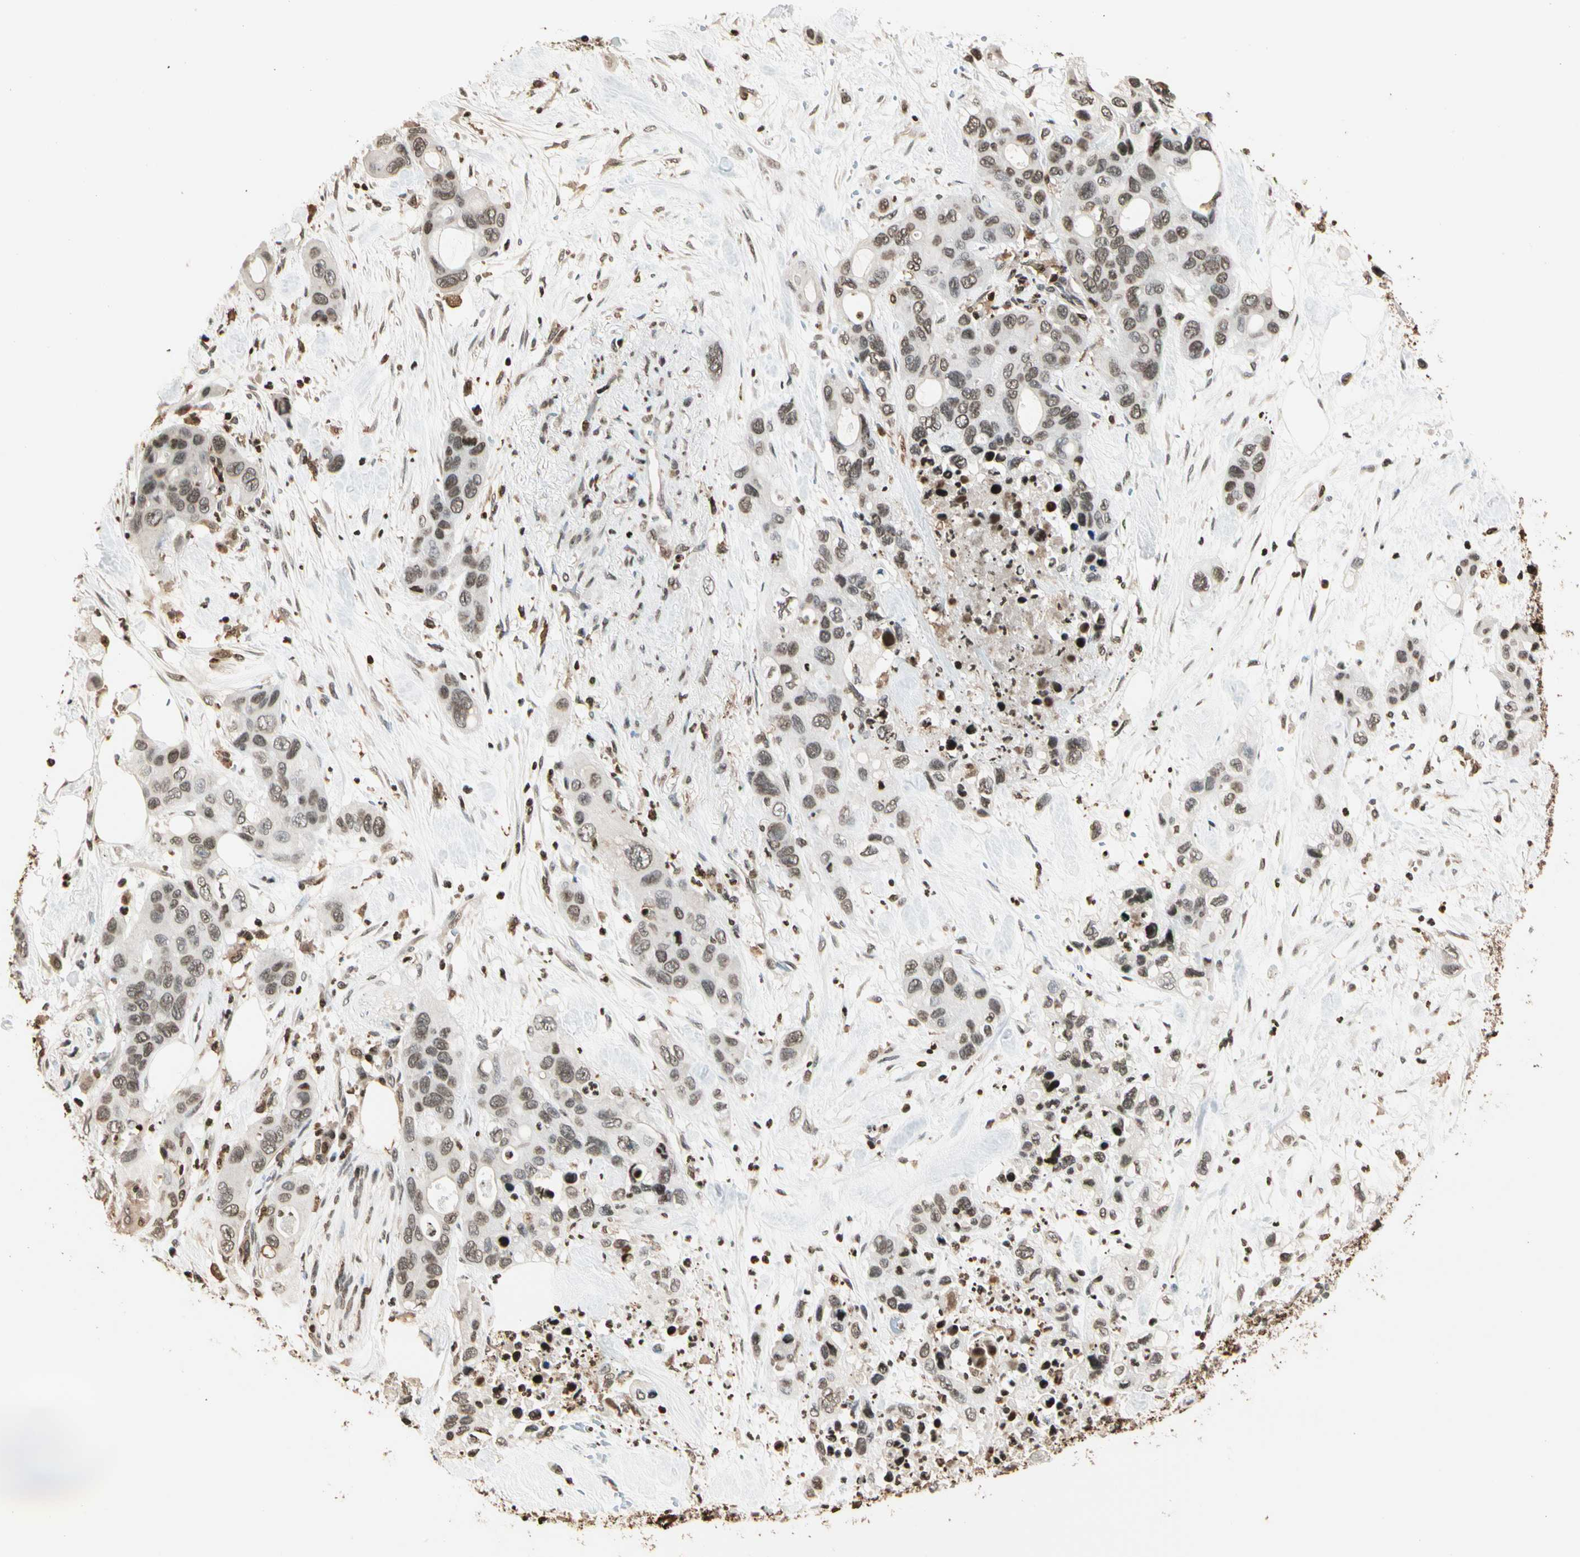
{"staining": {"intensity": "weak", "quantity": ">75%", "location": "nuclear"}, "tissue": "pancreatic cancer", "cell_type": "Tumor cells", "image_type": "cancer", "snomed": [{"axis": "morphology", "description": "Adenocarcinoma, NOS"}, {"axis": "topography", "description": "Pancreas"}], "caption": "Immunohistochemistry of human pancreatic adenocarcinoma demonstrates low levels of weak nuclear expression in about >75% of tumor cells.", "gene": "FER", "patient": {"sex": "female", "age": 71}}